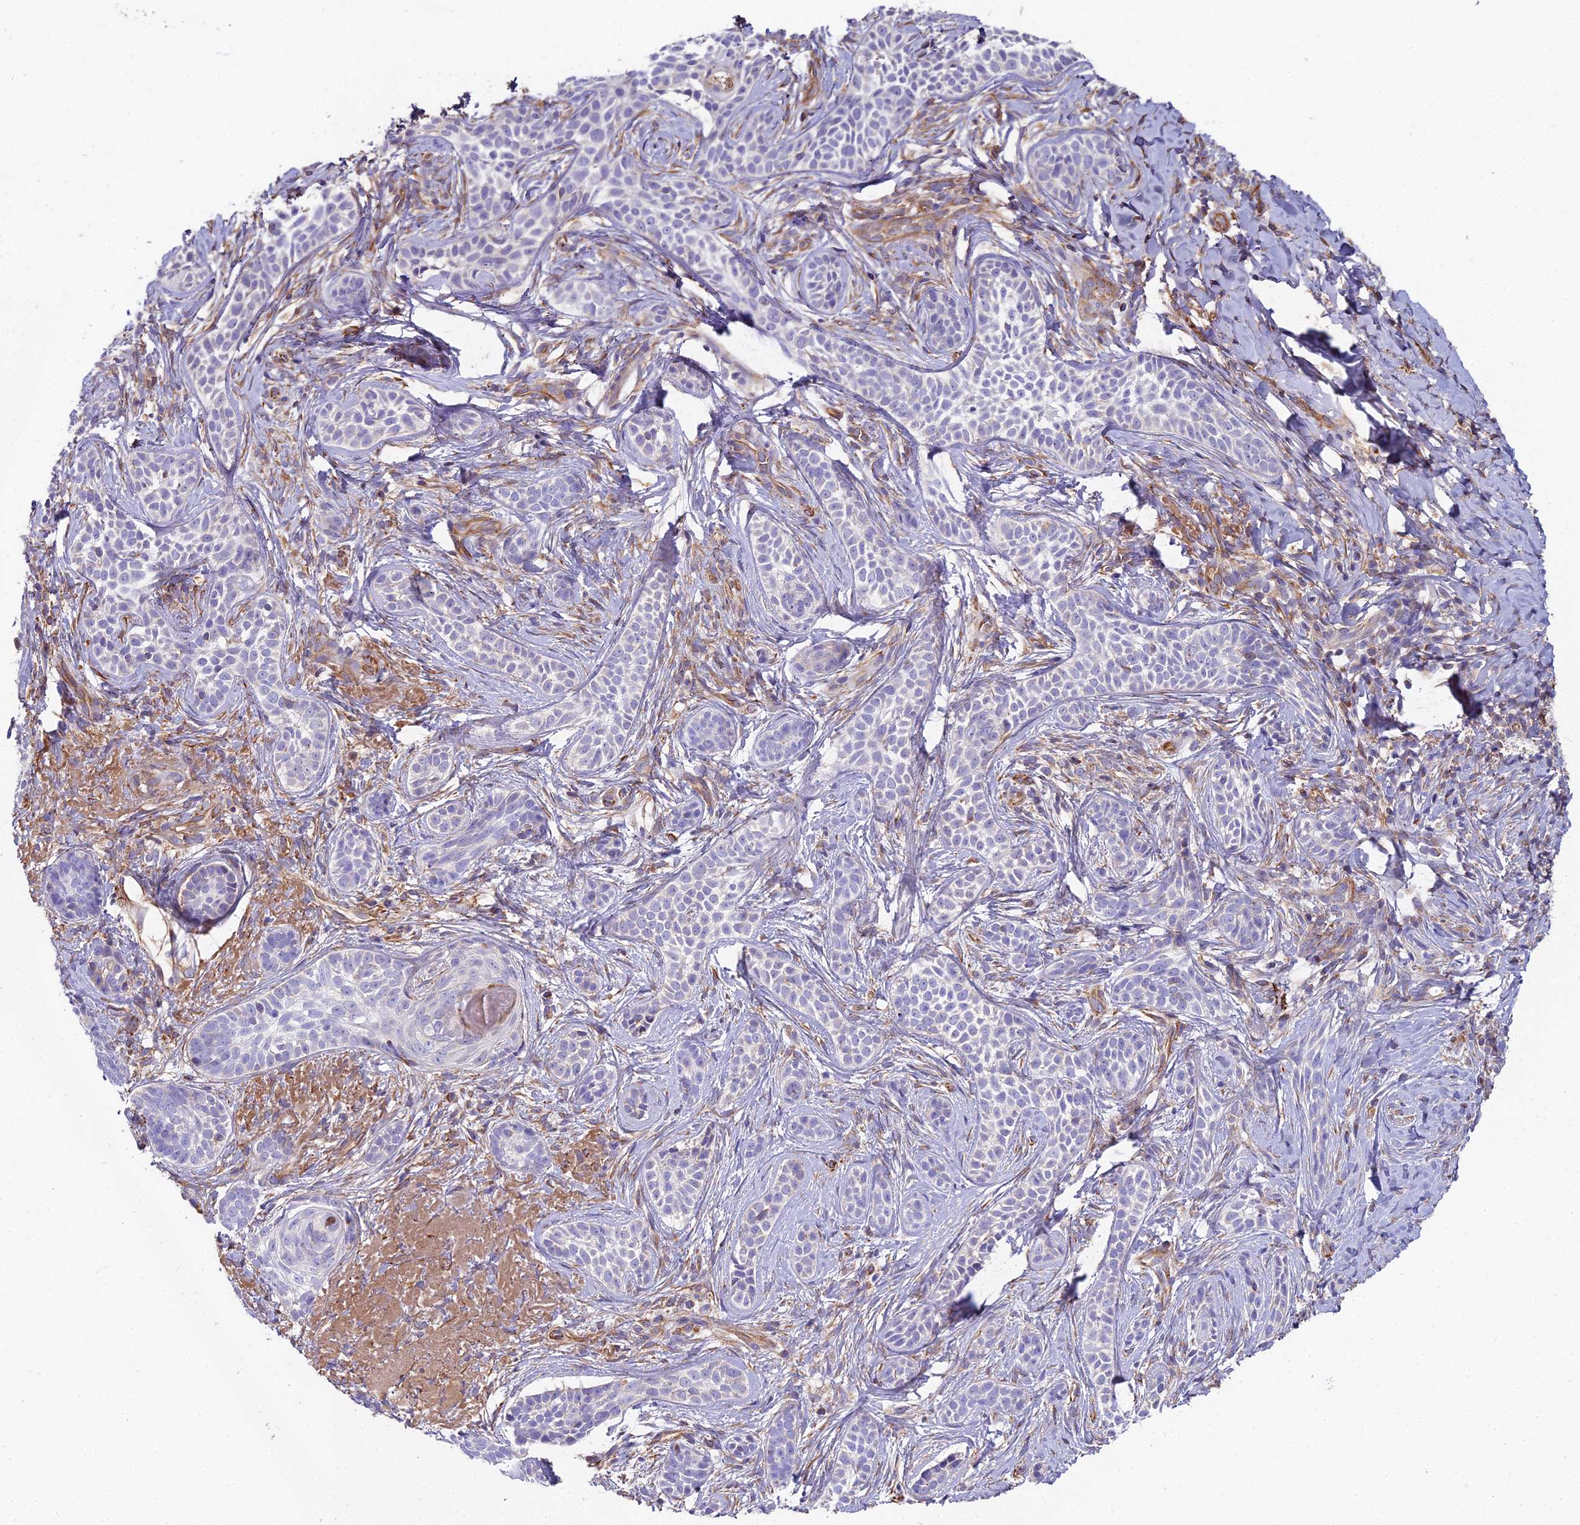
{"staining": {"intensity": "negative", "quantity": "none", "location": "none"}, "tissue": "skin cancer", "cell_type": "Tumor cells", "image_type": "cancer", "snomed": [{"axis": "morphology", "description": "Basal cell carcinoma"}, {"axis": "topography", "description": "Skin"}], "caption": "Immunohistochemical staining of skin cancer demonstrates no significant expression in tumor cells.", "gene": "BEX4", "patient": {"sex": "male", "age": 71}}